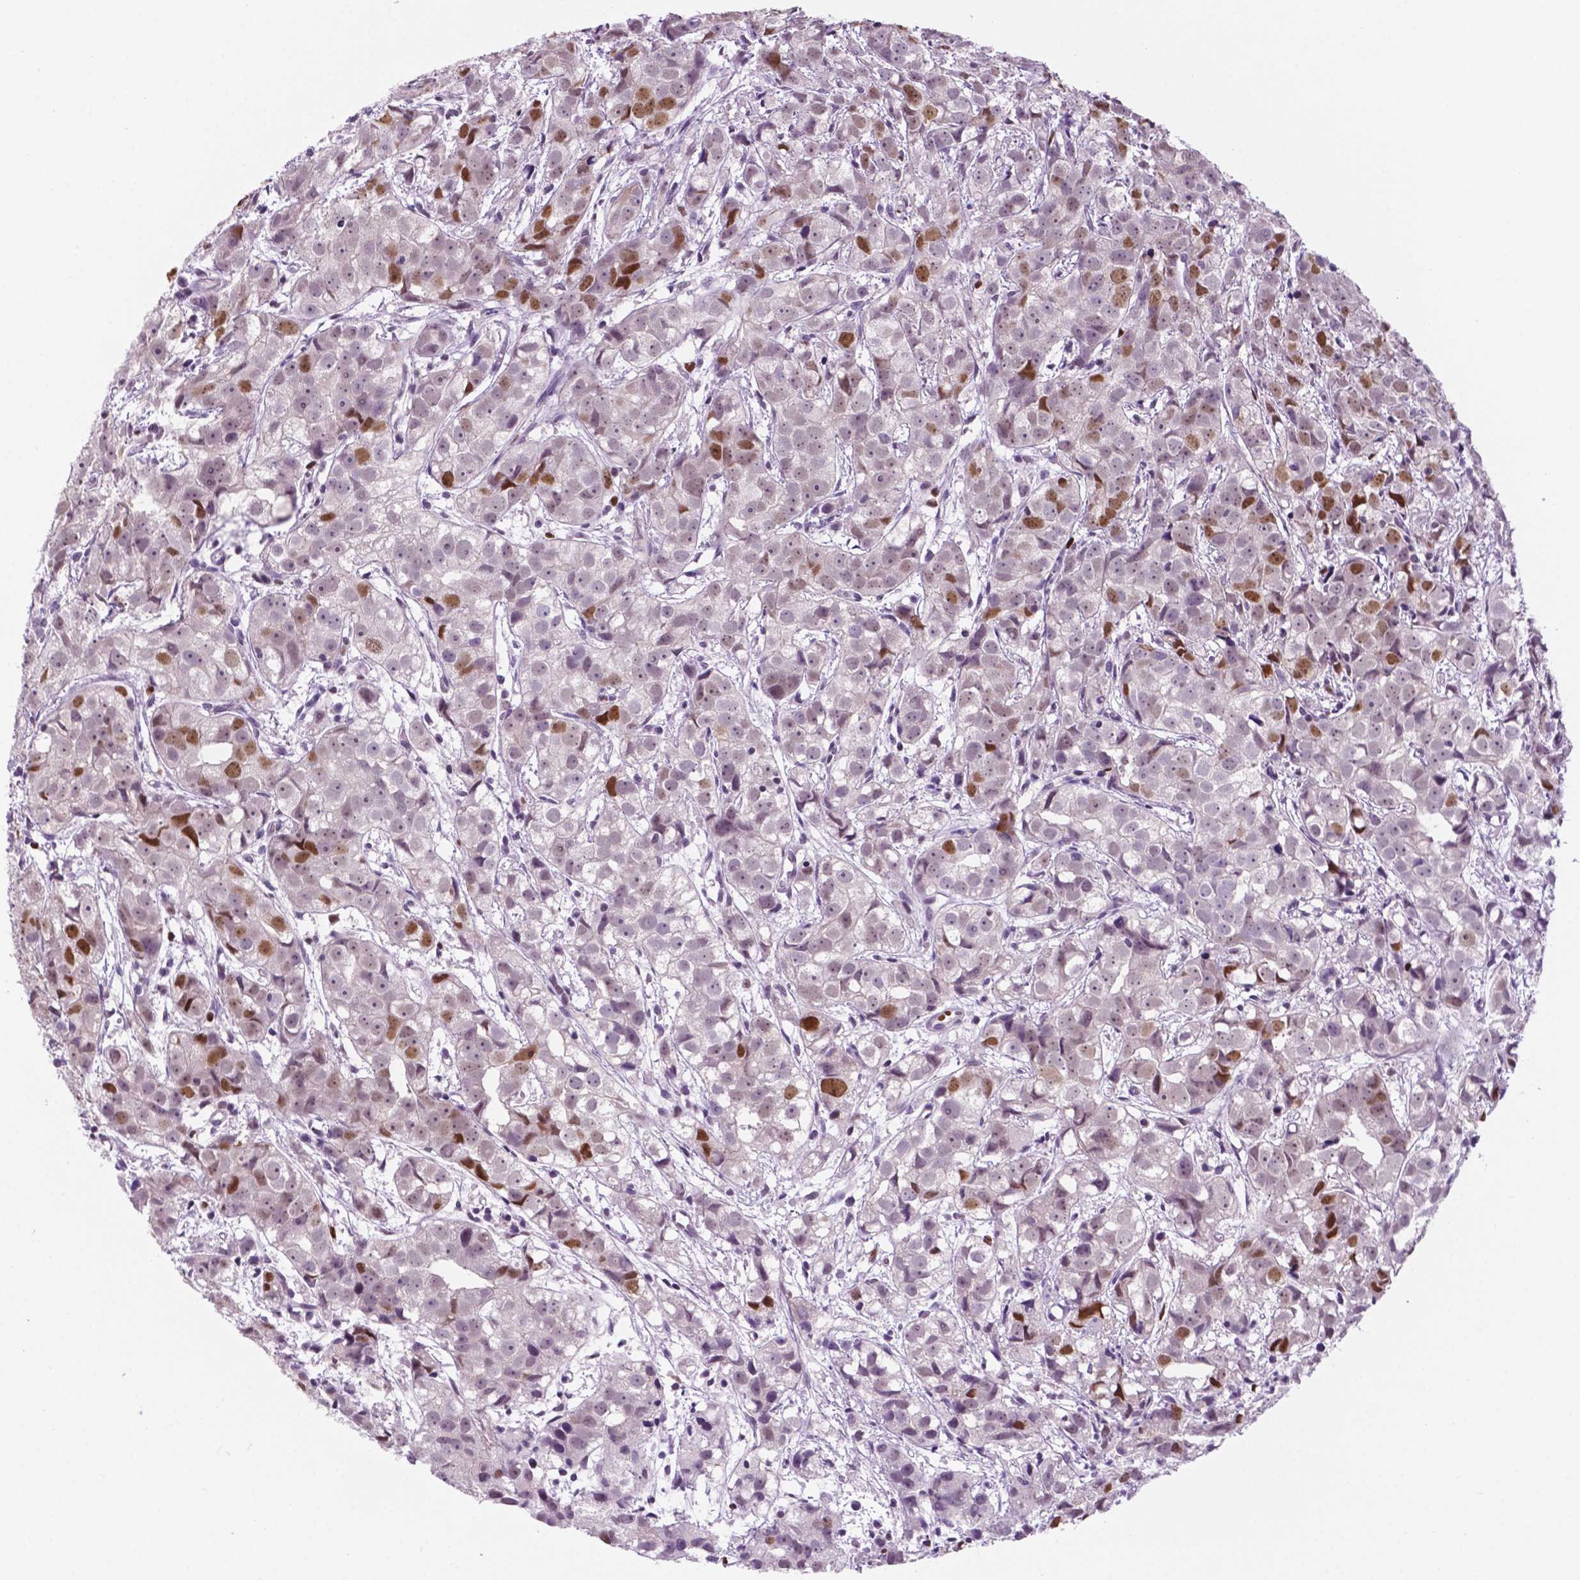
{"staining": {"intensity": "moderate", "quantity": "<25%", "location": "nuclear"}, "tissue": "prostate cancer", "cell_type": "Tumor cells", "image_type": "cancer", "snomed": [{"axis": "morphology", "description": "Adenocarcinoma, High grade"}, {"axis": "topography", "description": "Prostate"}], "caption": "DAB (3,3'-diaminobenzidine) immunohistochemical staining of prostate cancer displays moderate nuclear protein positivity in about <25% of tumor cells.", "gene": "NCAPH2", "patient": {"sex": "male", "age": 68}}